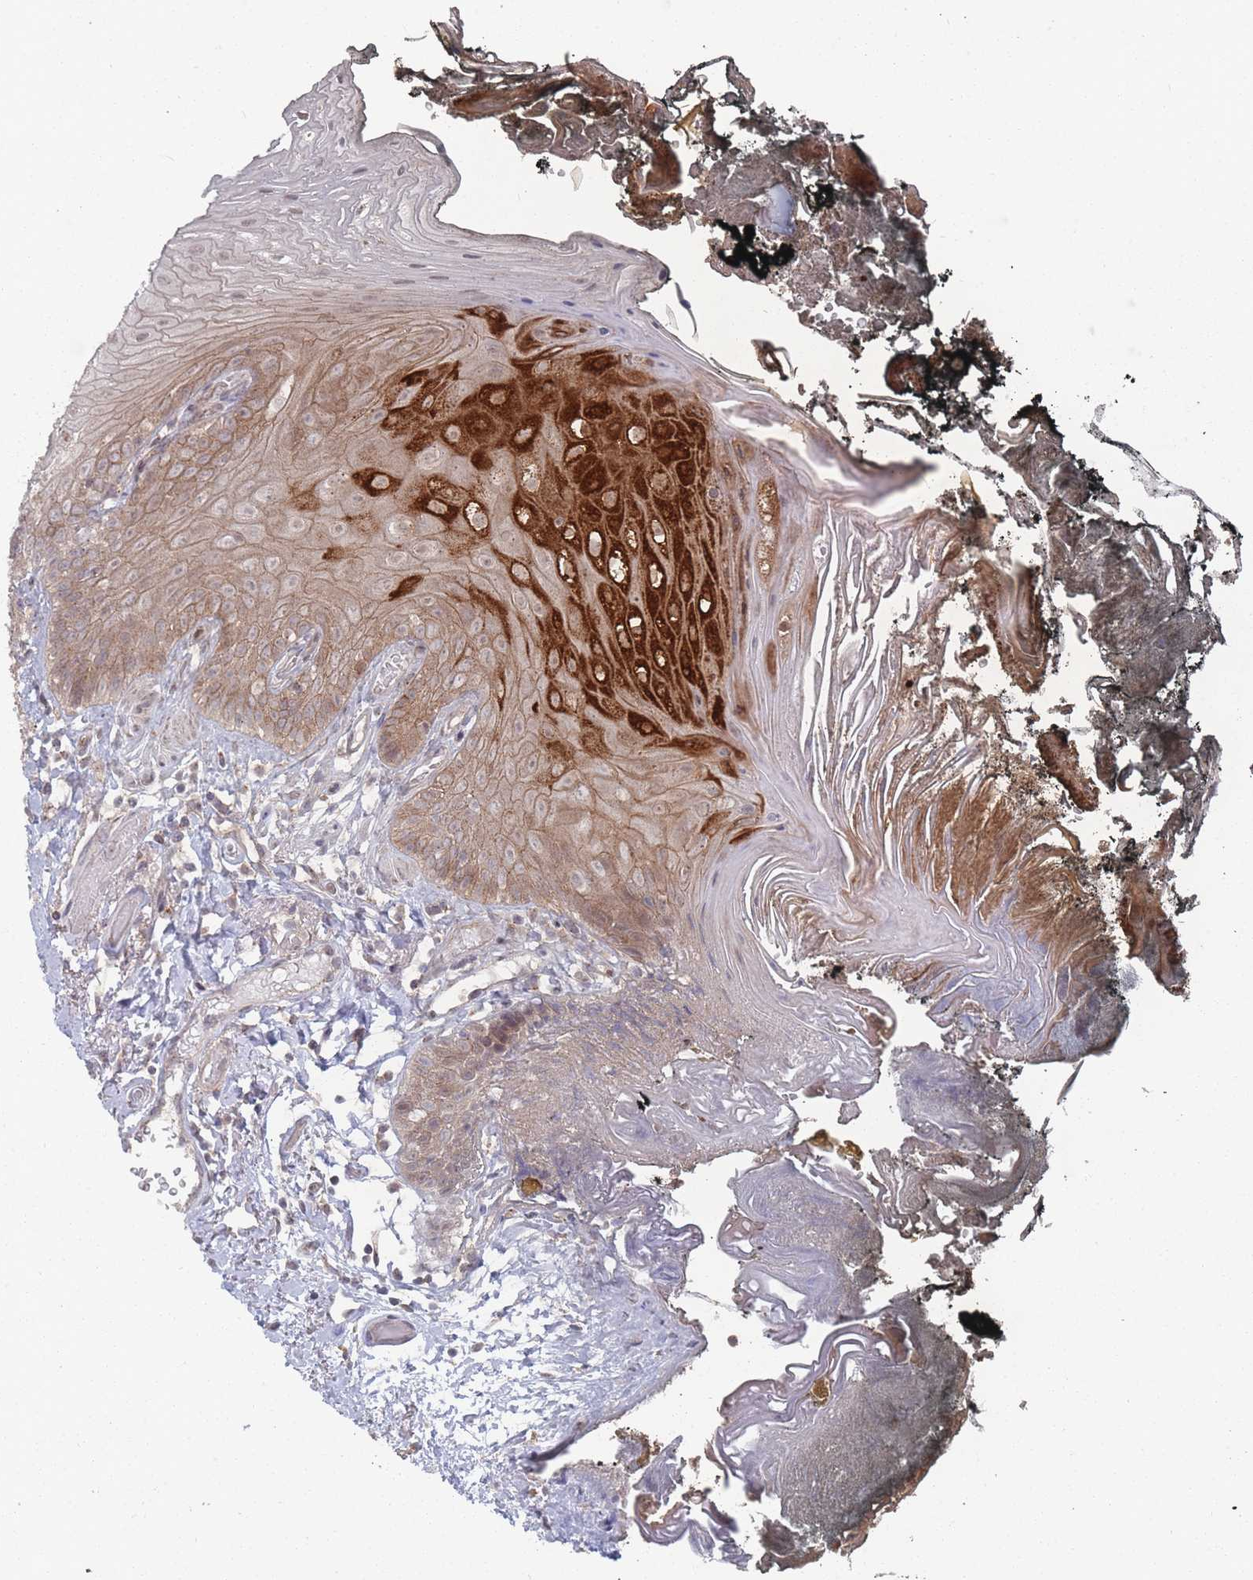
{"staining": {"intensity": "strong", "quantity": "<25%", "location": "cytoplasmic/membranous,nuclear"}, "tissue": "oral mucosa", "cell_type": "Squamous epithelial cells", "image_type": "normal", "snomed": [{"axis": "morphology", "description": "Normal tissue, NOS"}, {"axis": "morphology", "description": "Squamous cell carcinoma, NOS"}, {"axis": "topography", "description": "Oral tissue"}, {"axis": "topography", "description": "Head-Neck"}], "caption": "Oral mucosa stained with DAB immunohistochemistry (IHC) shows medium levels of strong cytoplasmic/membranous,nuclear expression in about <25% of squamous epithelial cells.", "gene": "CNTRL", "patient": {"sex": "female", "age": 81}}